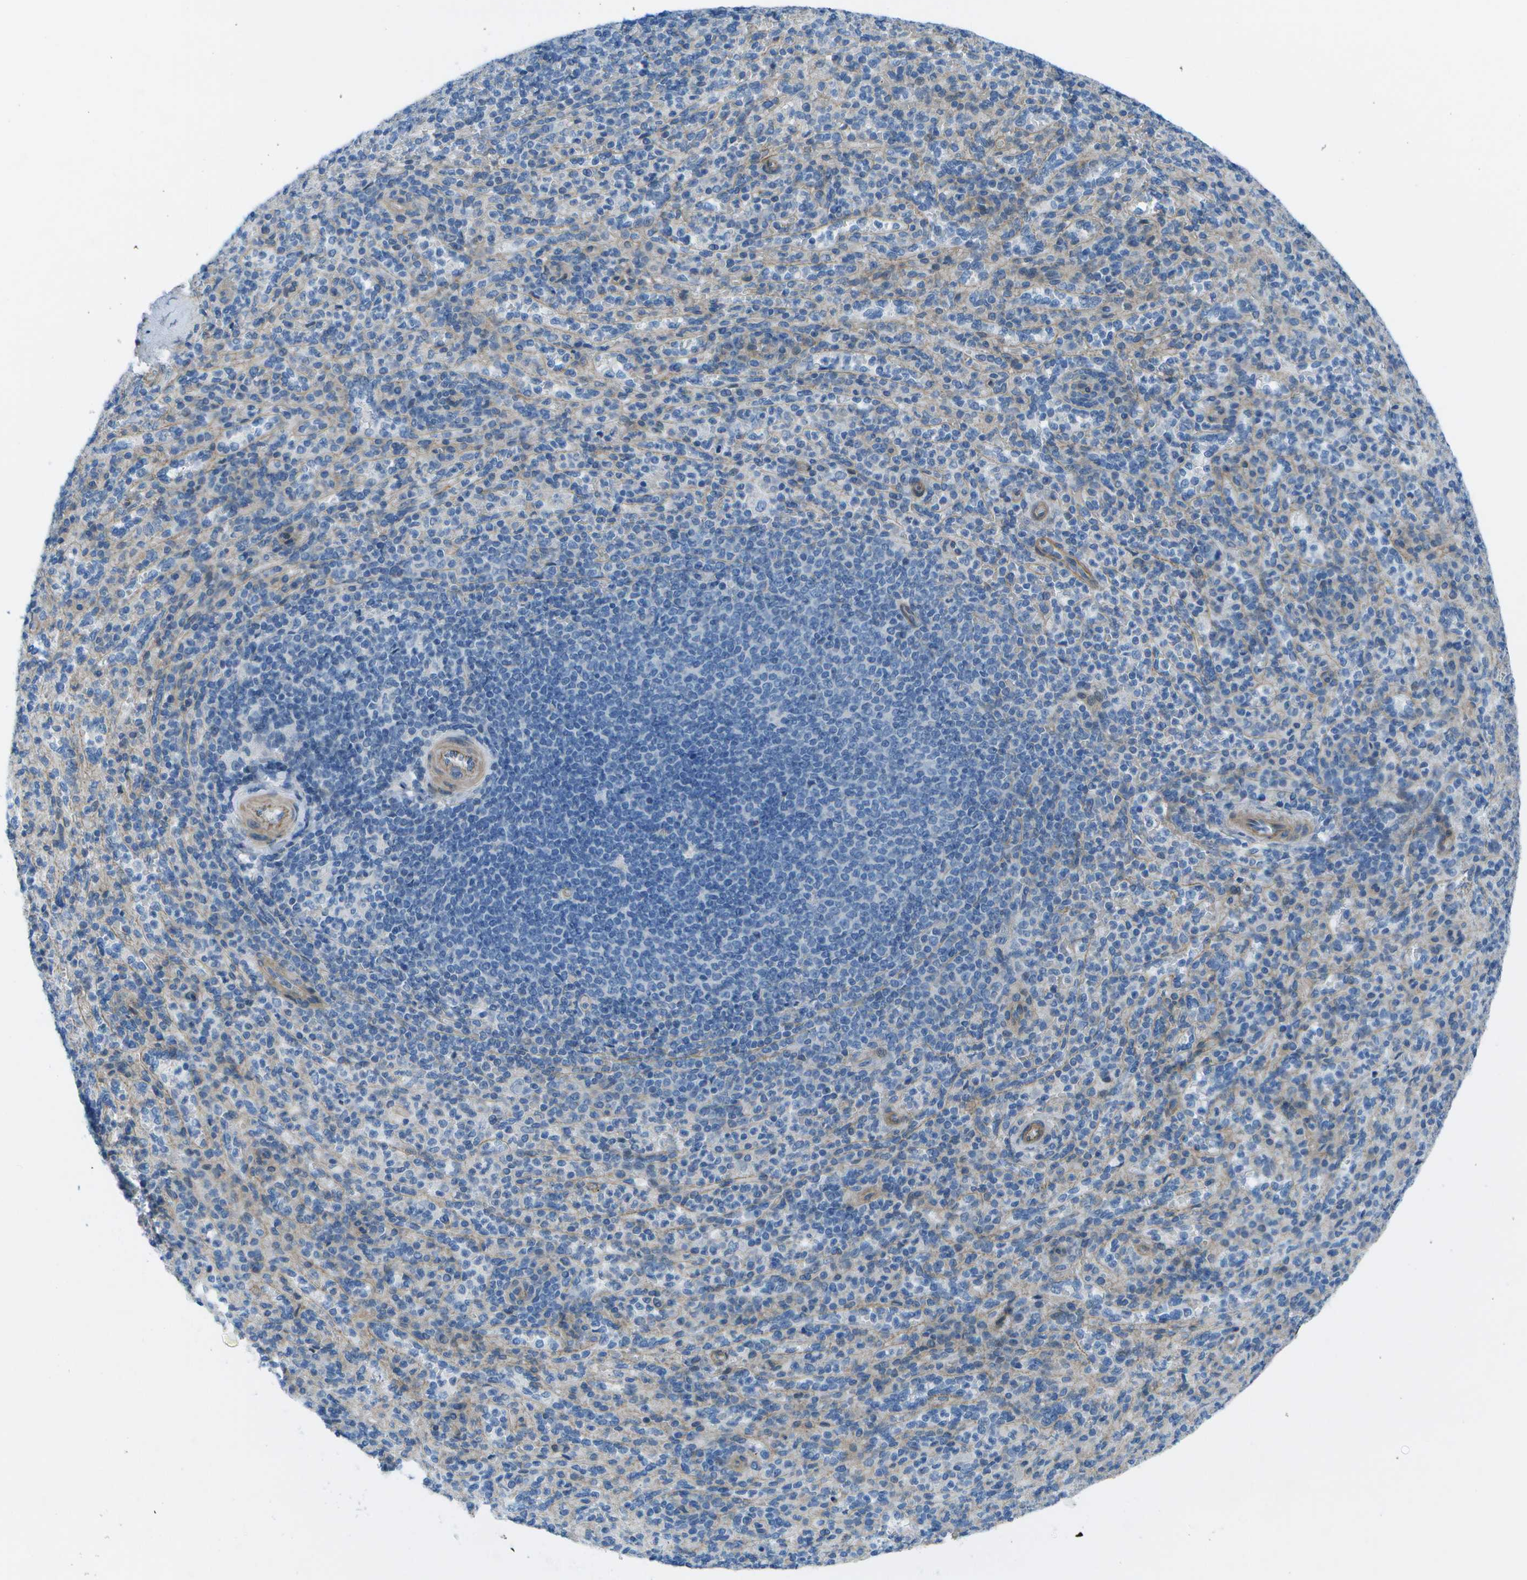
{"staining": {"intensity": "weak", "quantity": "<25%", "location": "cytoplasmic/membranous"}, "tissue": "spleen", "cell_type": "Cells in red pulp", "image_type": "normal", "snomed": [{"axis": "morphology", "description": "Normal tissue, NOS"}, {"axis": "topography", "description": "Spleen"}], "caption": "Immunohistochemistry (IHC) micrograph of unremarkable spleen: human spleen stained with DAB (3,3'-diaminobenzidine) displays no significant protein positivity in cells in red pulp. The staining was performed using DAB to visualize the protein expression in brown, while the nuclei were stained in blue with hematoxylin (Magnification: 20x).", "gene": "SORBS3", "patient": {"sex": "male", "age": 36}}